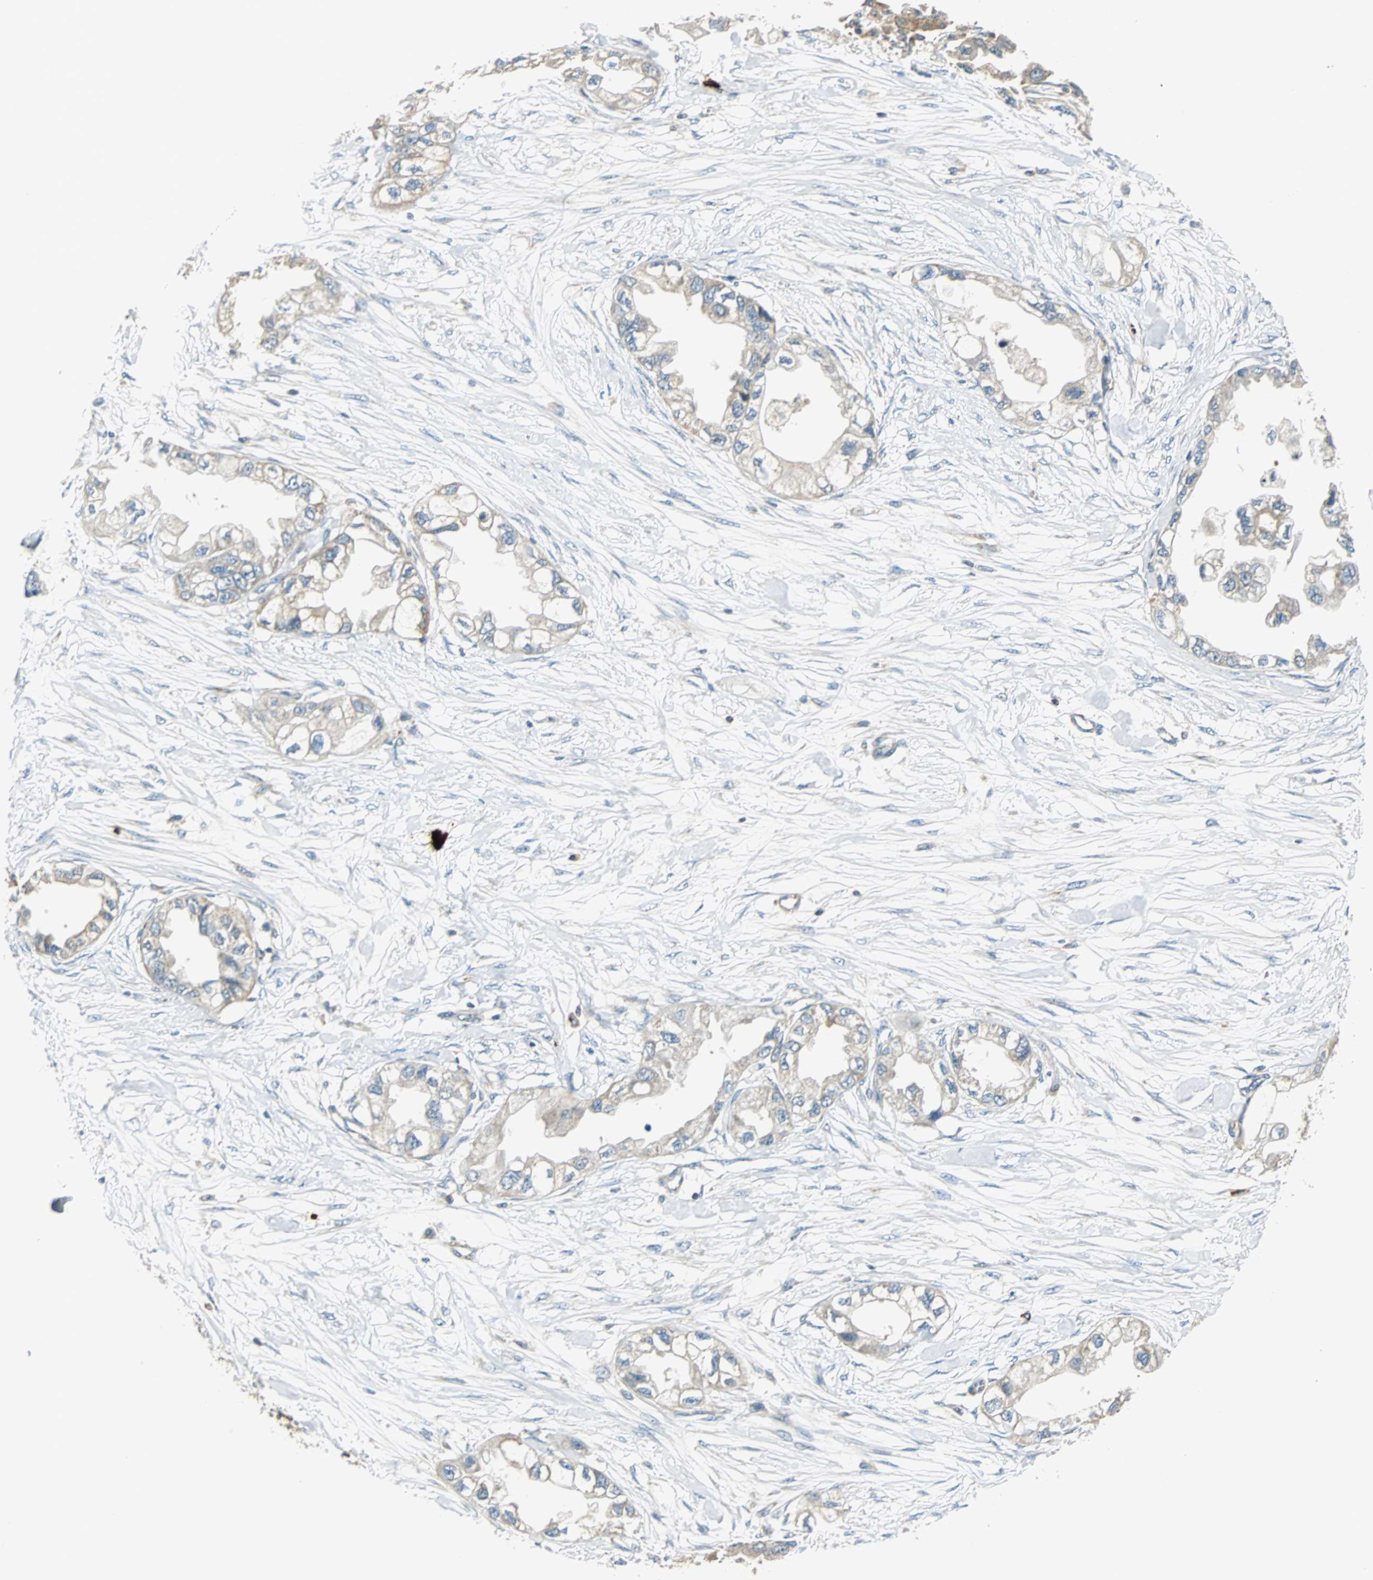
{"staining": {"intensity": "weak", "quantity": ">75%", "location": "cytoplasmic/membranous"}, "tissue": "endometrial cancer", "cell_type": "Tumor cells", "image_type": "cancer", "snomed": [{"axis": "morphology", "description": "Adenocarcinoma, NOS"}, {"axis": "topography", "description": "Endometrium"}], "caption": "Immunohistochemical staining of adenocarcinoma (endometrial) shows low levels of weak cytoplasmic/membranous staining in about >75% of tumor cells.", "gene": "CPA3", "patient": {"sex": "female", "age": 67}}